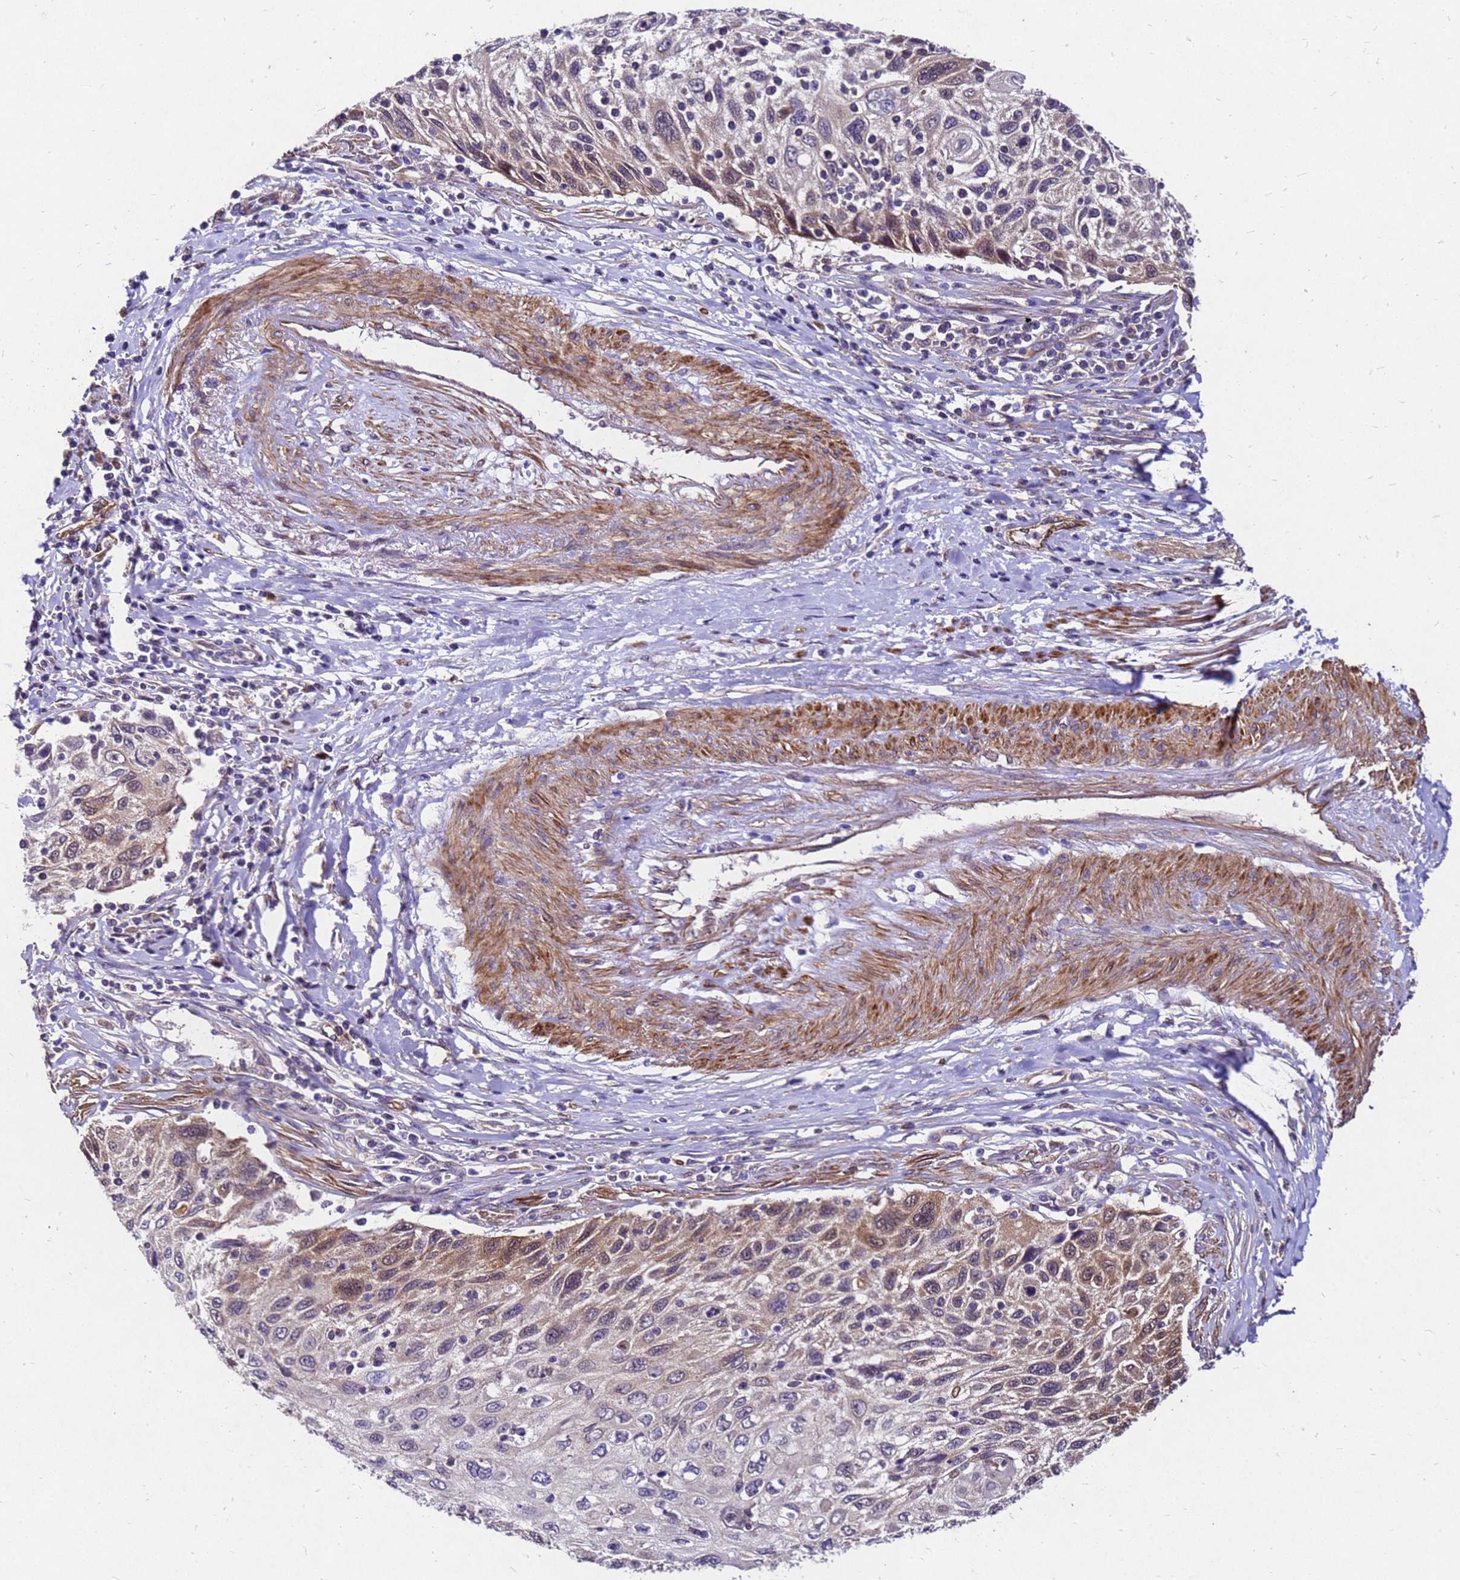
{"staining": {"intensity": "moderate", "quantity": "<25%", "location": "cytoplasmic/membranous"}, "tissue": "cervical cancer", "cell_type": "Tumor cells", "image_type": "cancer", "snomed": [{"axis": "morphology", "description": "Squamous cell carcinoma, NOS"}, {"axis": "topography", "description": "Cervix"}], "caption": "A histopathology image showing moderate cytoplasmic/membranous expression in about <25% of tumor cells in cervical cancer (squamous cell carcinoma), as visualized by brown immunohistochemical staining.", "gene": "DUSP23", "patient": {"sex": "female", "age": 70}}